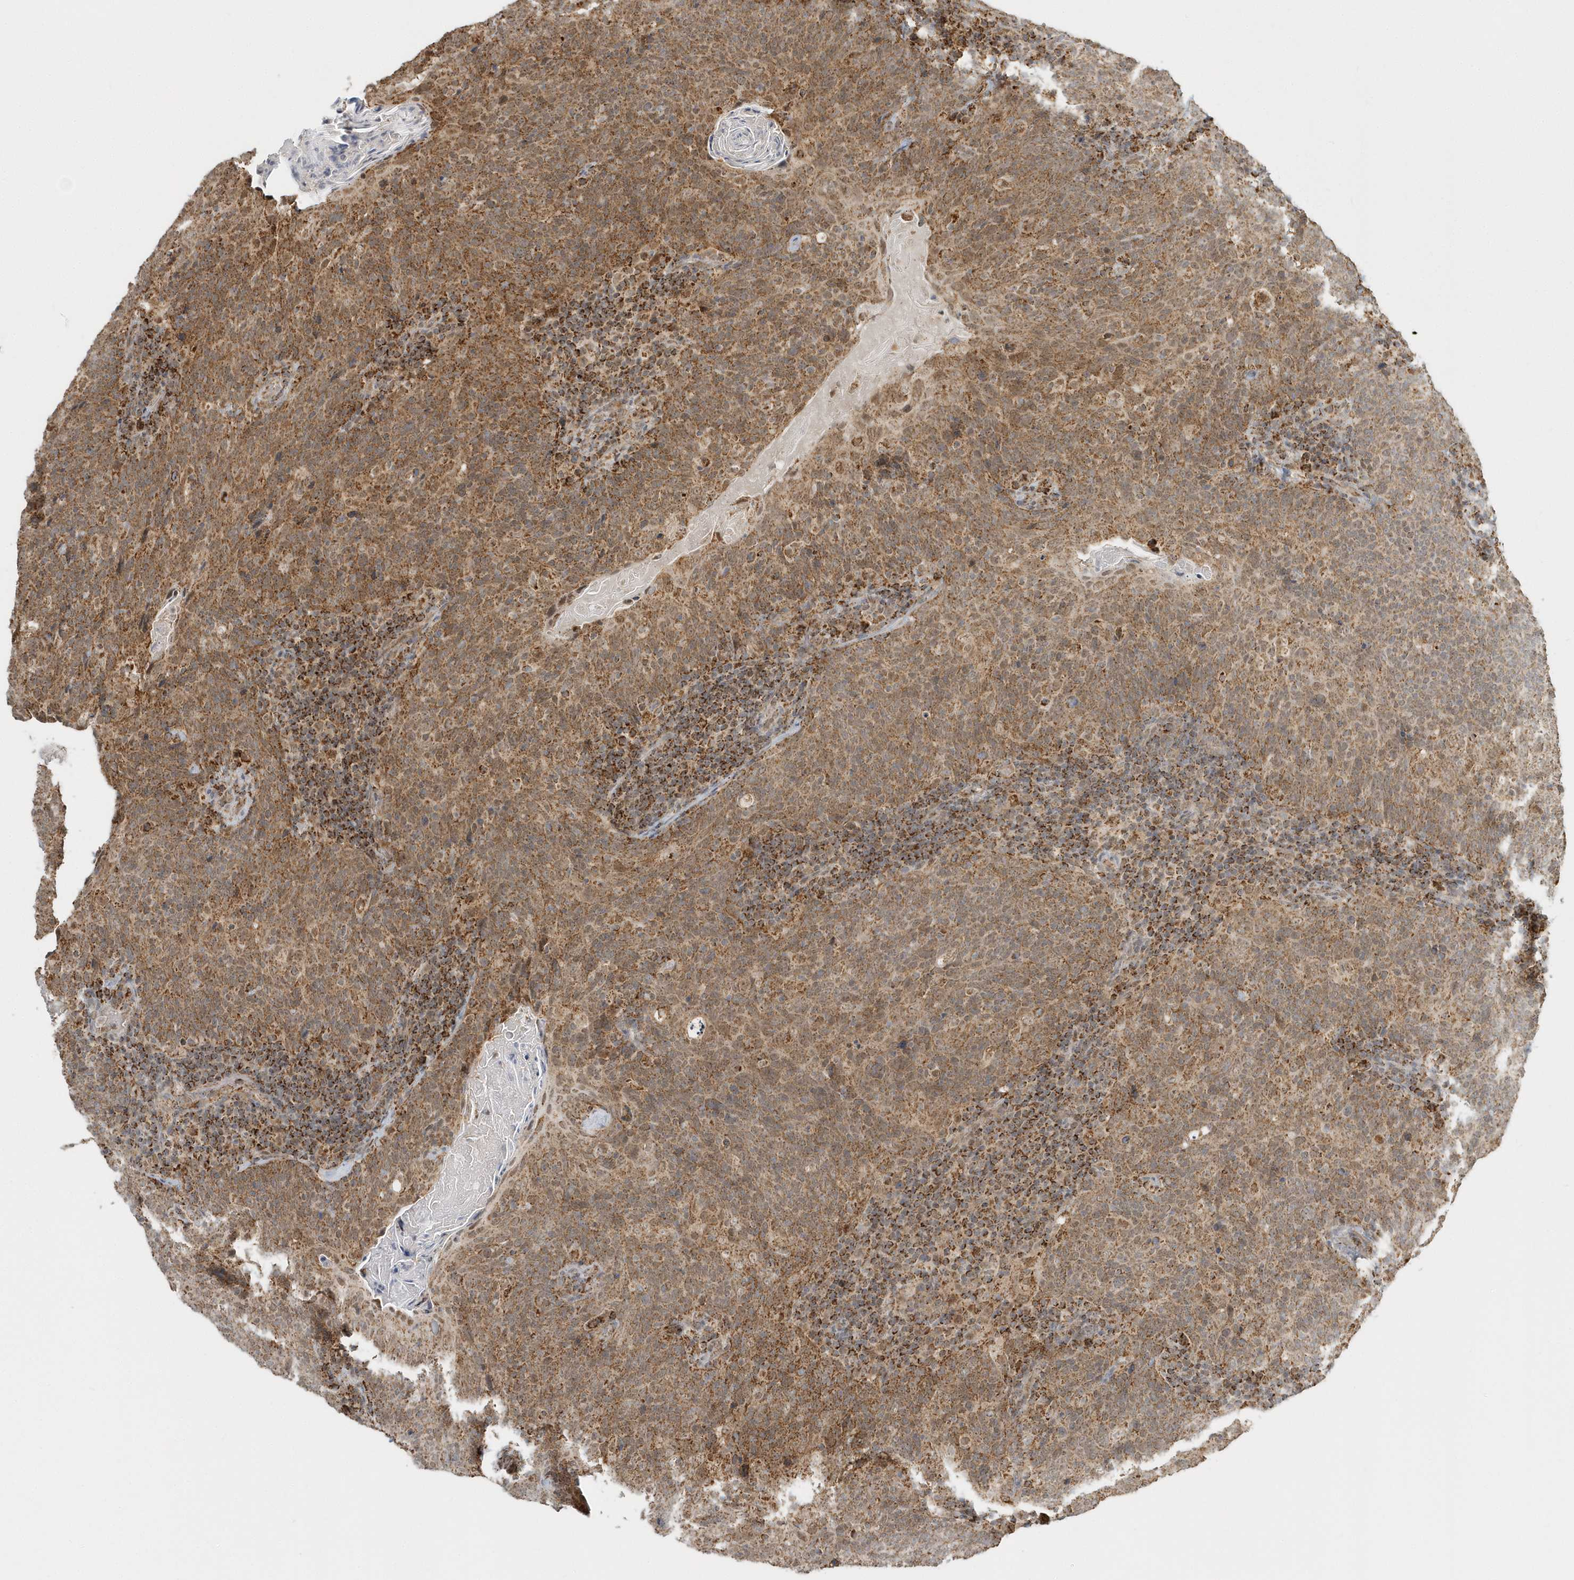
{"staining": {"intensity": "moderate", "quantity": ">75%", "location": "cytoplasmic/membranous,nuclear"}, "tissue": "head and neck cancer", "cell_type": "Tumor cells", "image_type": "cancer", "snomed": [{"axis": "morphology", "description": "Squamous cell carcinoma, NOS"}, {"axis": "morphology", "description": "Squamous cell carcinoma, metastatic, NOS"}, {"axis": "topography", "description": "Lymph node"}, {"axis": "topography", "description": "Head-Neck"}], "caption": "Metastatic squamous cell carcinoma (head and neck) was stained to show a protein in brown. There is medium levels of moderate cytoplasmic/membranous and nuclear expression in about >75% of tumor cells.", "gene": "PSMD6", "patient": {"sex": "male", "age": 62}}